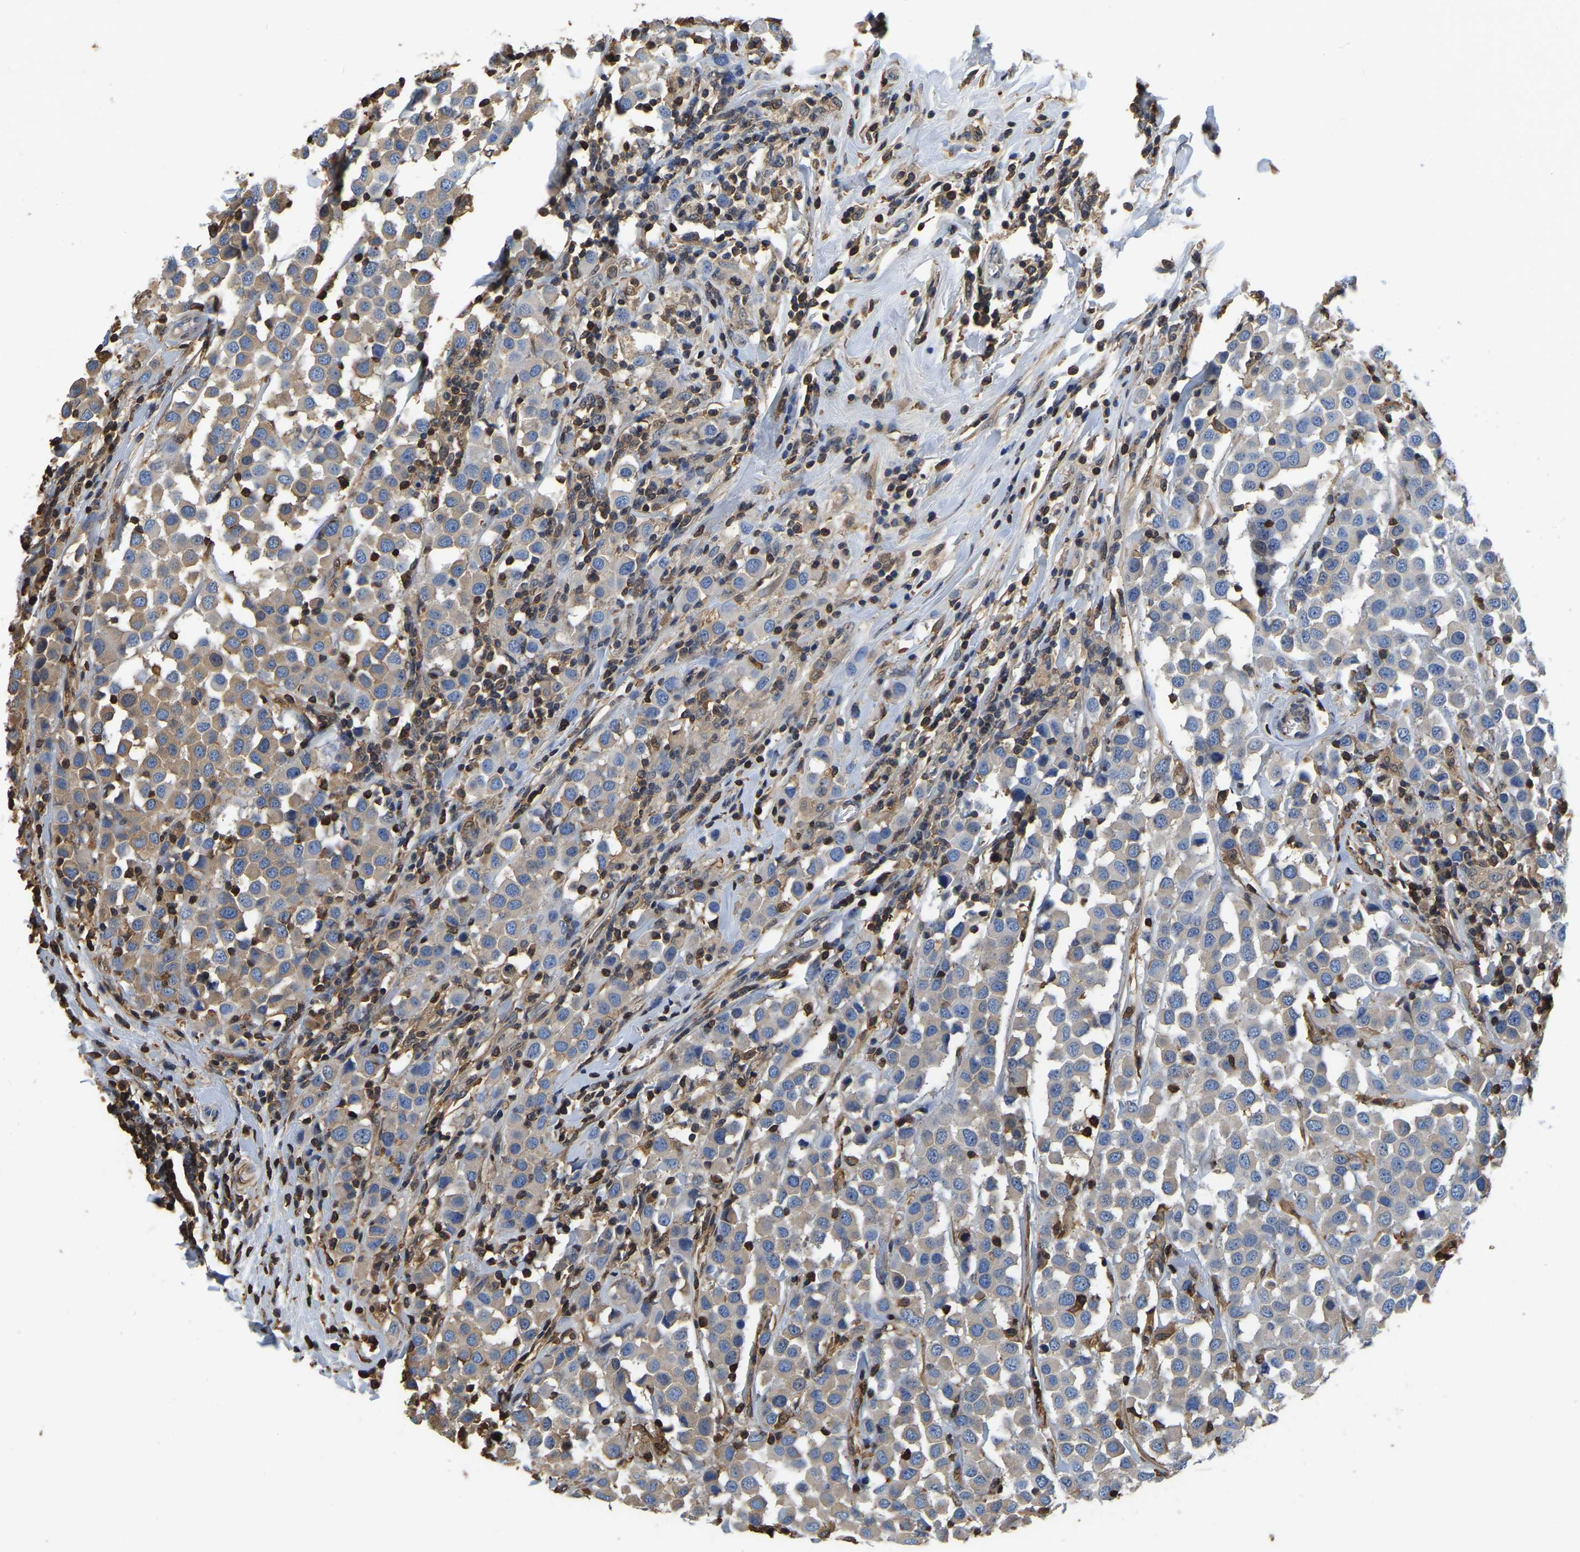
{"staining": {"intensity": "weak", "quantity": "<25%", "location": "cytoplasmic/membranous"}, "tissue": "breast cancer", "cell_type": "Tumor cells", "image_type": "cancer", "snomed": [{"axis": "morphology", "description": "Duct carcinoma"}, {"axis": "topography", "description": "Breast"}], "caption": "Tumor cells show no significant protein expression in breast cancer (infiltrating ductal carcinoma).", "gene": "LDHB", "patient": {"sex": "female", "age": 61}}